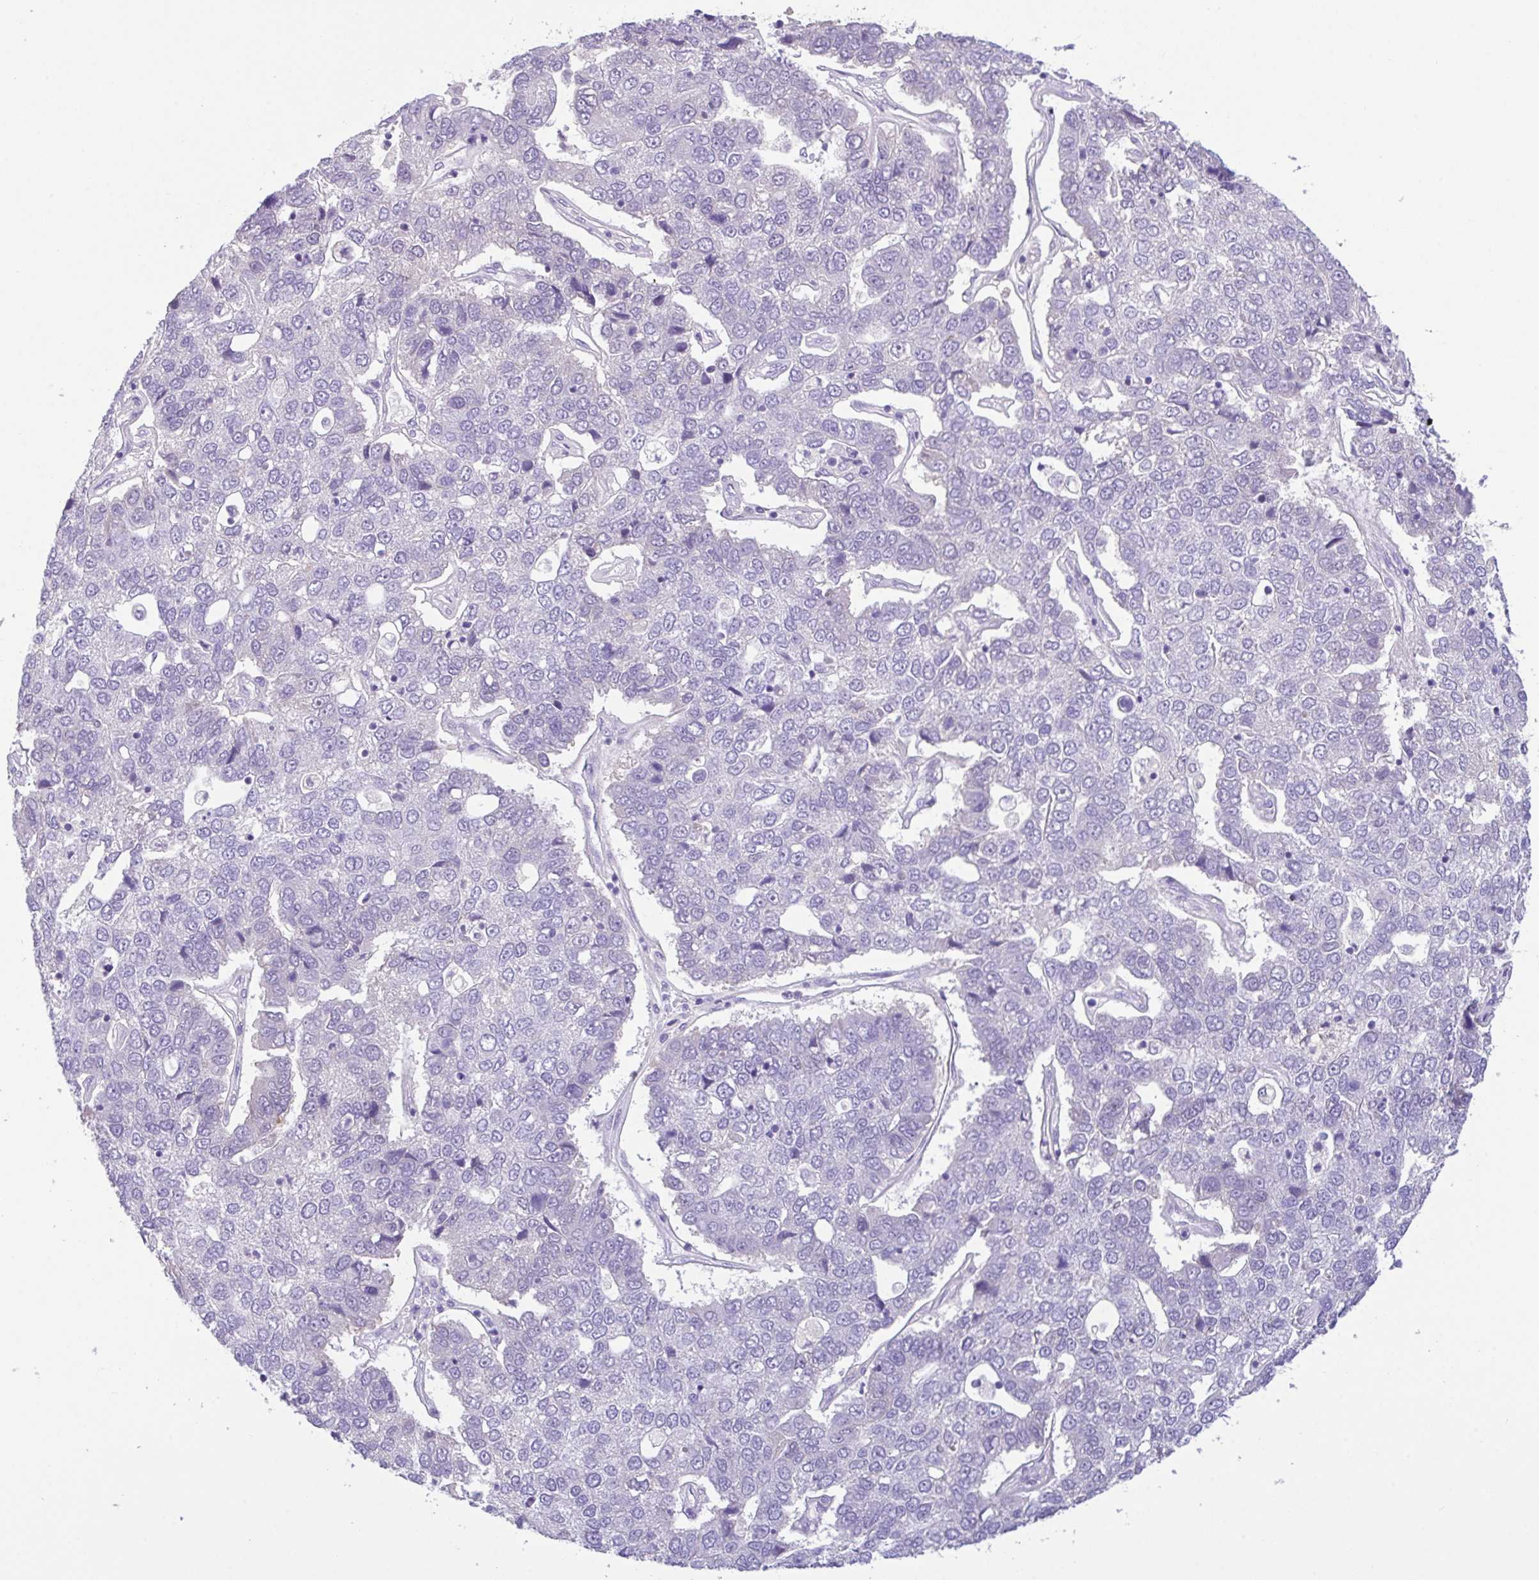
{"staining": {"intensity": "negative", "quantity": "none", "location": "none"}, "tissue": "pancreatic cancer", "cell_type": "Tumor cells", "image_type": "cancer", "snomed": [{"axis": "morphology", "description": "Adenocarcinoma, NOS"}, {"axis": "topography", "description": "Pancreas"}], "caption": "Tumor cells show no significant protein staining in pancreatic cancer (adenocarcinoma). The staining was performed using DAB (3,3'-diaminobenzidine) to visualize the protein expression in brown, while the nuclei were stained in blue with hematoxylin (Magnification: 20x).", "gene": "FBXL20", "patient": {"sex": "female", "age": 61}}